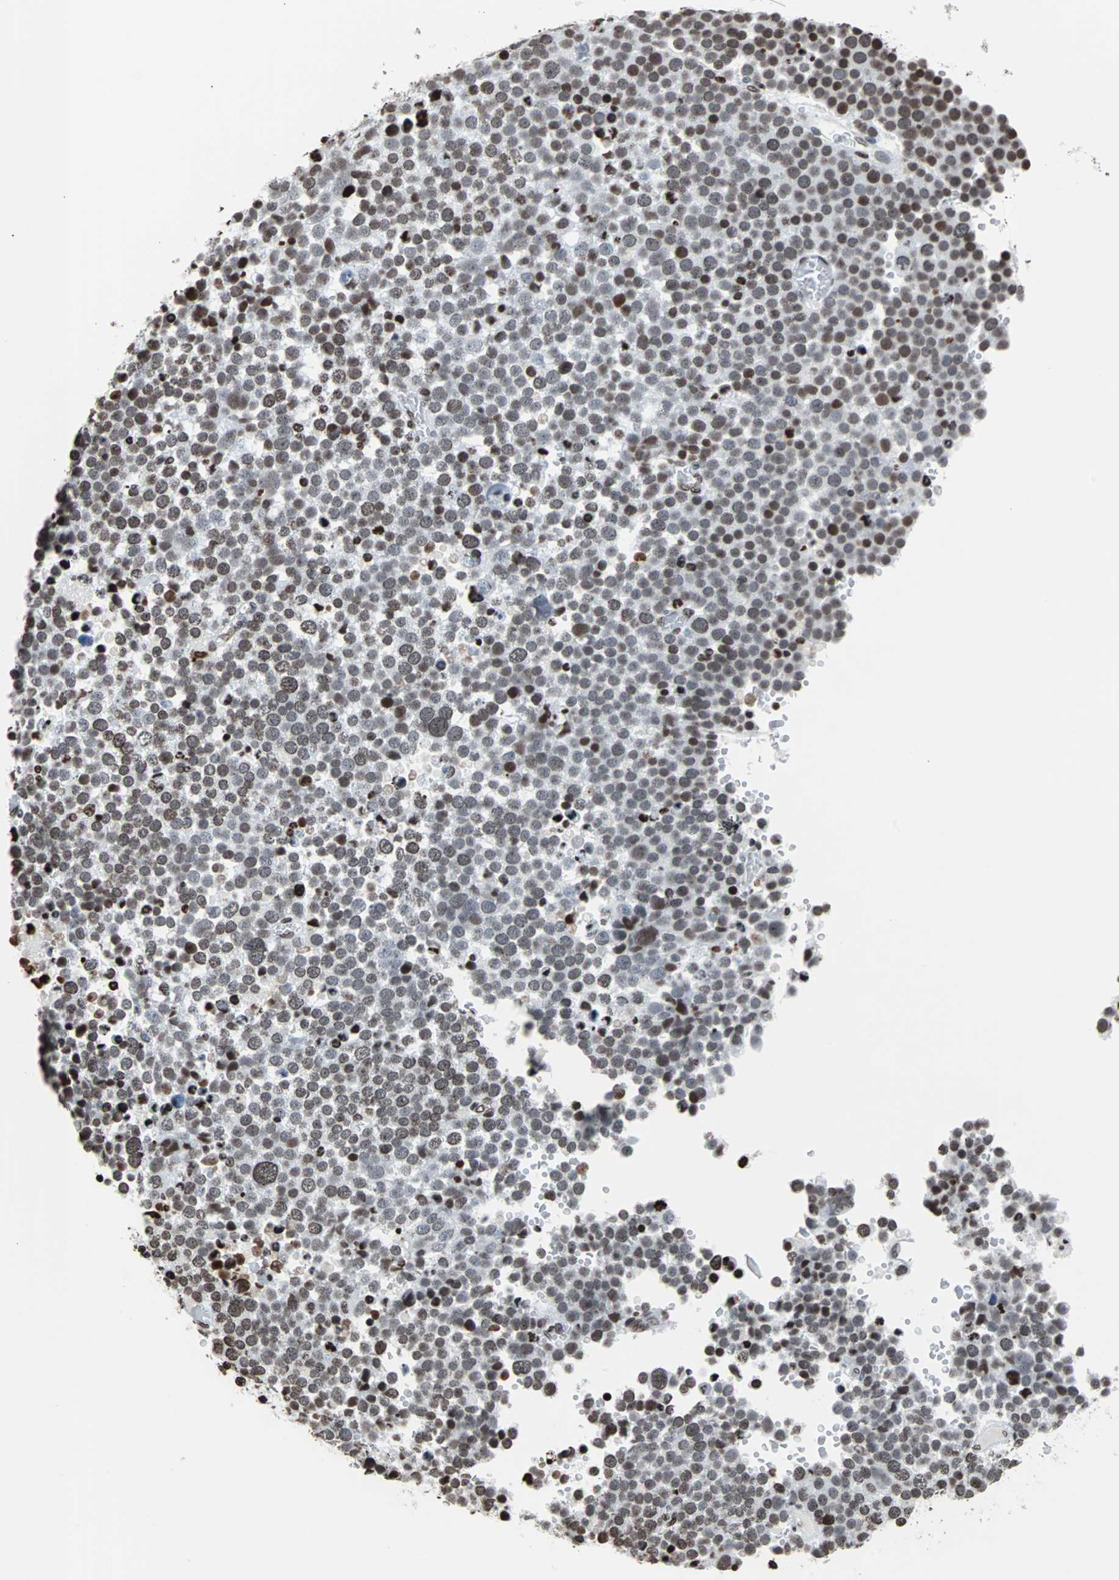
{"staining": {"intensity": "moderate", "quantity": ">75%", "location": "nuclear"}, "tissue": "testis cancer", "cell_type": "Tumor cells", "image_type": "cancer", "snomed": [{"axis": "morphology", "description": "Seminoma, NOS"}, {"axis": "topography", "description": "Testis"}], "caption": "Moderate nuclear staining is identified in about >75% of tumor cells in seminoma (testis).", "gene": "H2BC18", "patient": {"sex": "male", "age": 71}}